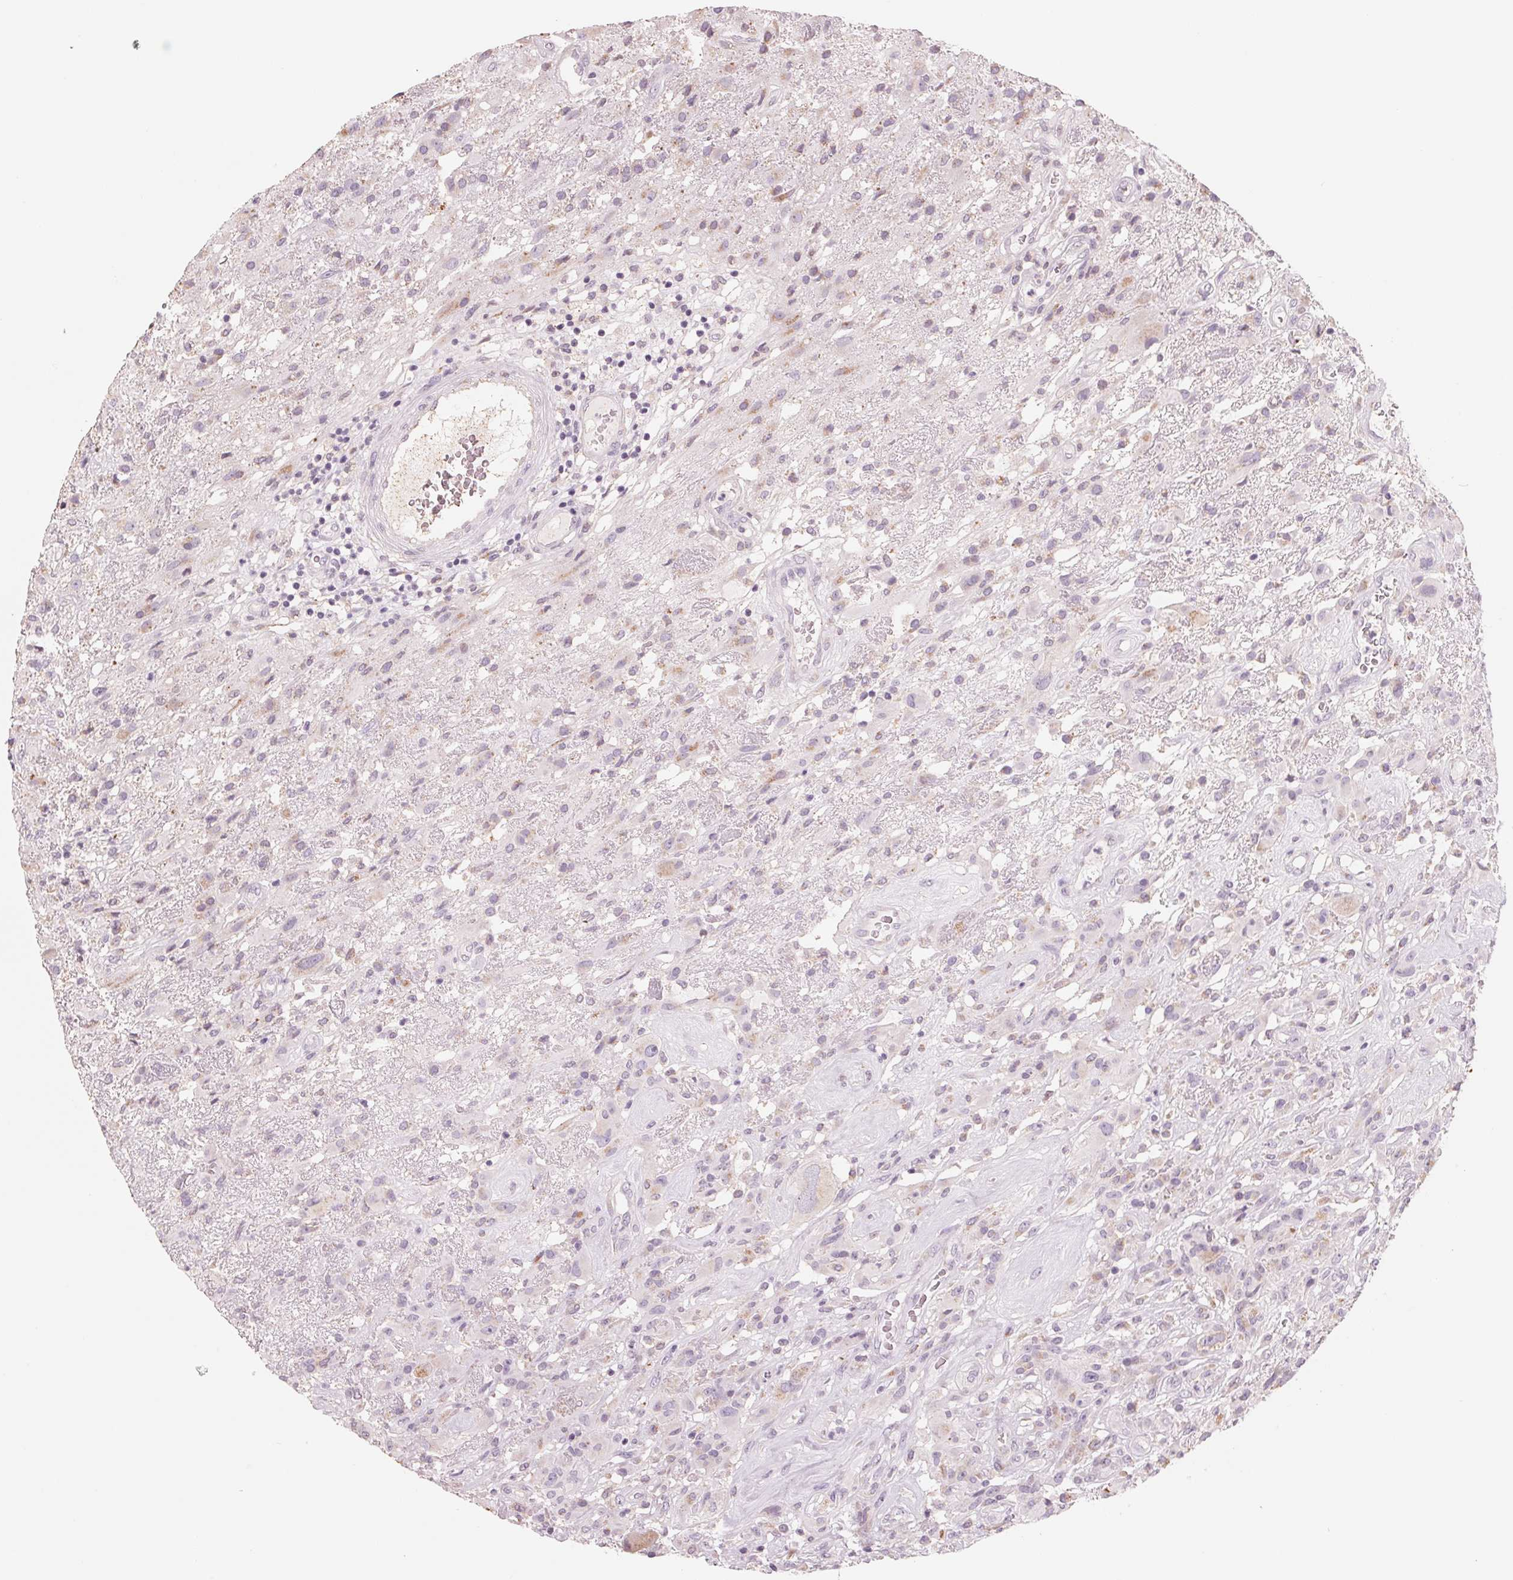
{"staining": {"intensity": "weak", "quantity": "<25%", "location": "cytoplasmic/membranous"}, "tissue": "glioma", "cell_type": "Tumor cells", "image_type": "cancer", "snomed": [{"axis": "morphology", "description": "Glioma, malignant, High grade"}, {"axis": "topography", "description": "Brain"}], "caption": "Micrograph shows no significant protein positivity in tumor cells of malignant high-grade glioma. (DAB IHC visualized using brightfield microscopy, high magnification).", "gene": "IL9R", "patient": {"sex": "male", "age": 46}}